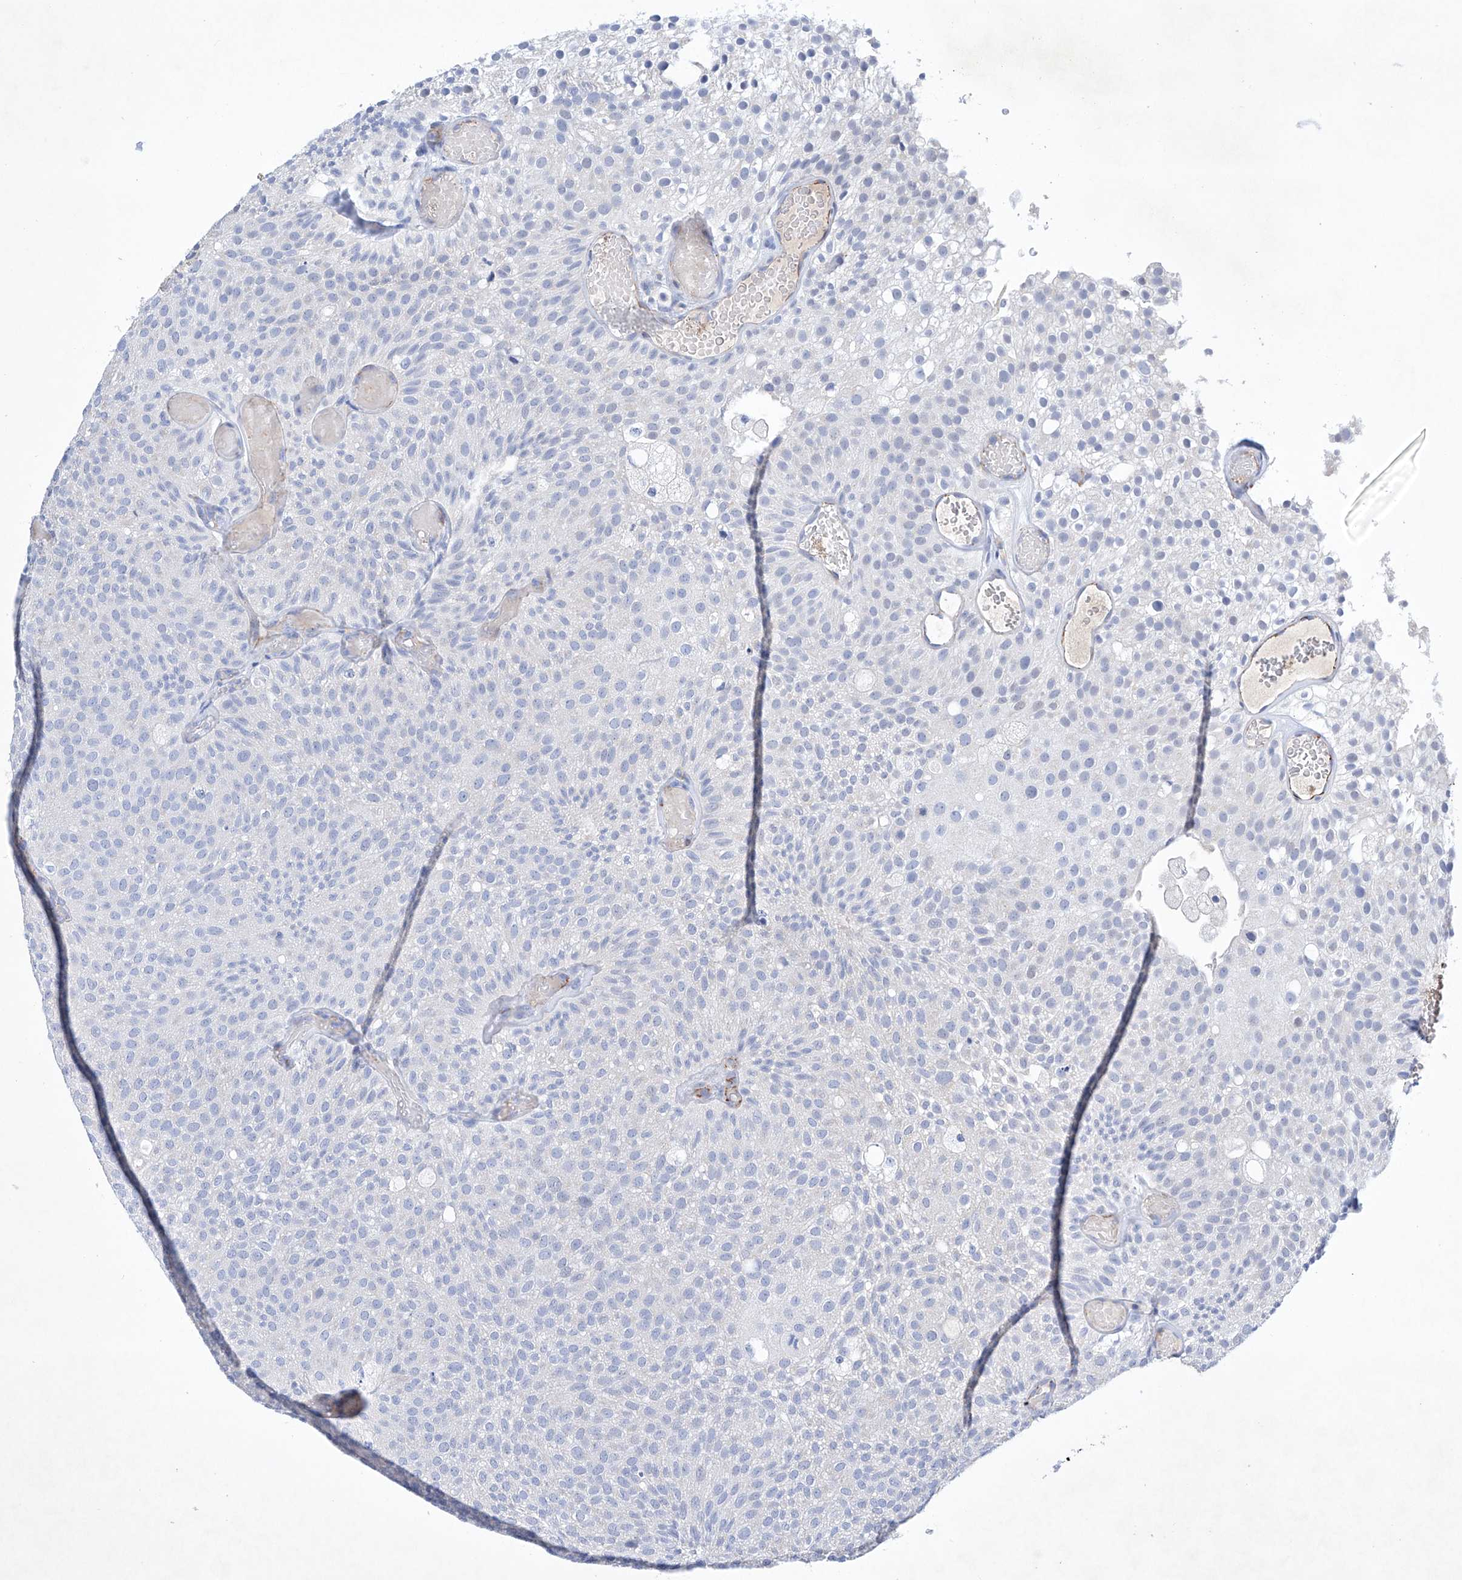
{"staining": {"intensity": "negative", "quantity": "none", "location": "none"}, "tissue": "urothelial cancer", "cell_type": "Tumor cells", "image_type": "cancer", "snomed": [{"axis": "morphology", "description": "Urothelial carcinoma, Low grade"}, {"axis": "topography", "description": "Urinary bladder"}], "caption": "This image is of low-grade urothelial carcinoma stained with immunohistochemistry (IHC) to label a protein in brown with the nuclei are counter-stained blue. There is no staining in tumor cells.", "gene": "ETV7", "patient": {"sex": "male", "age": 78}}